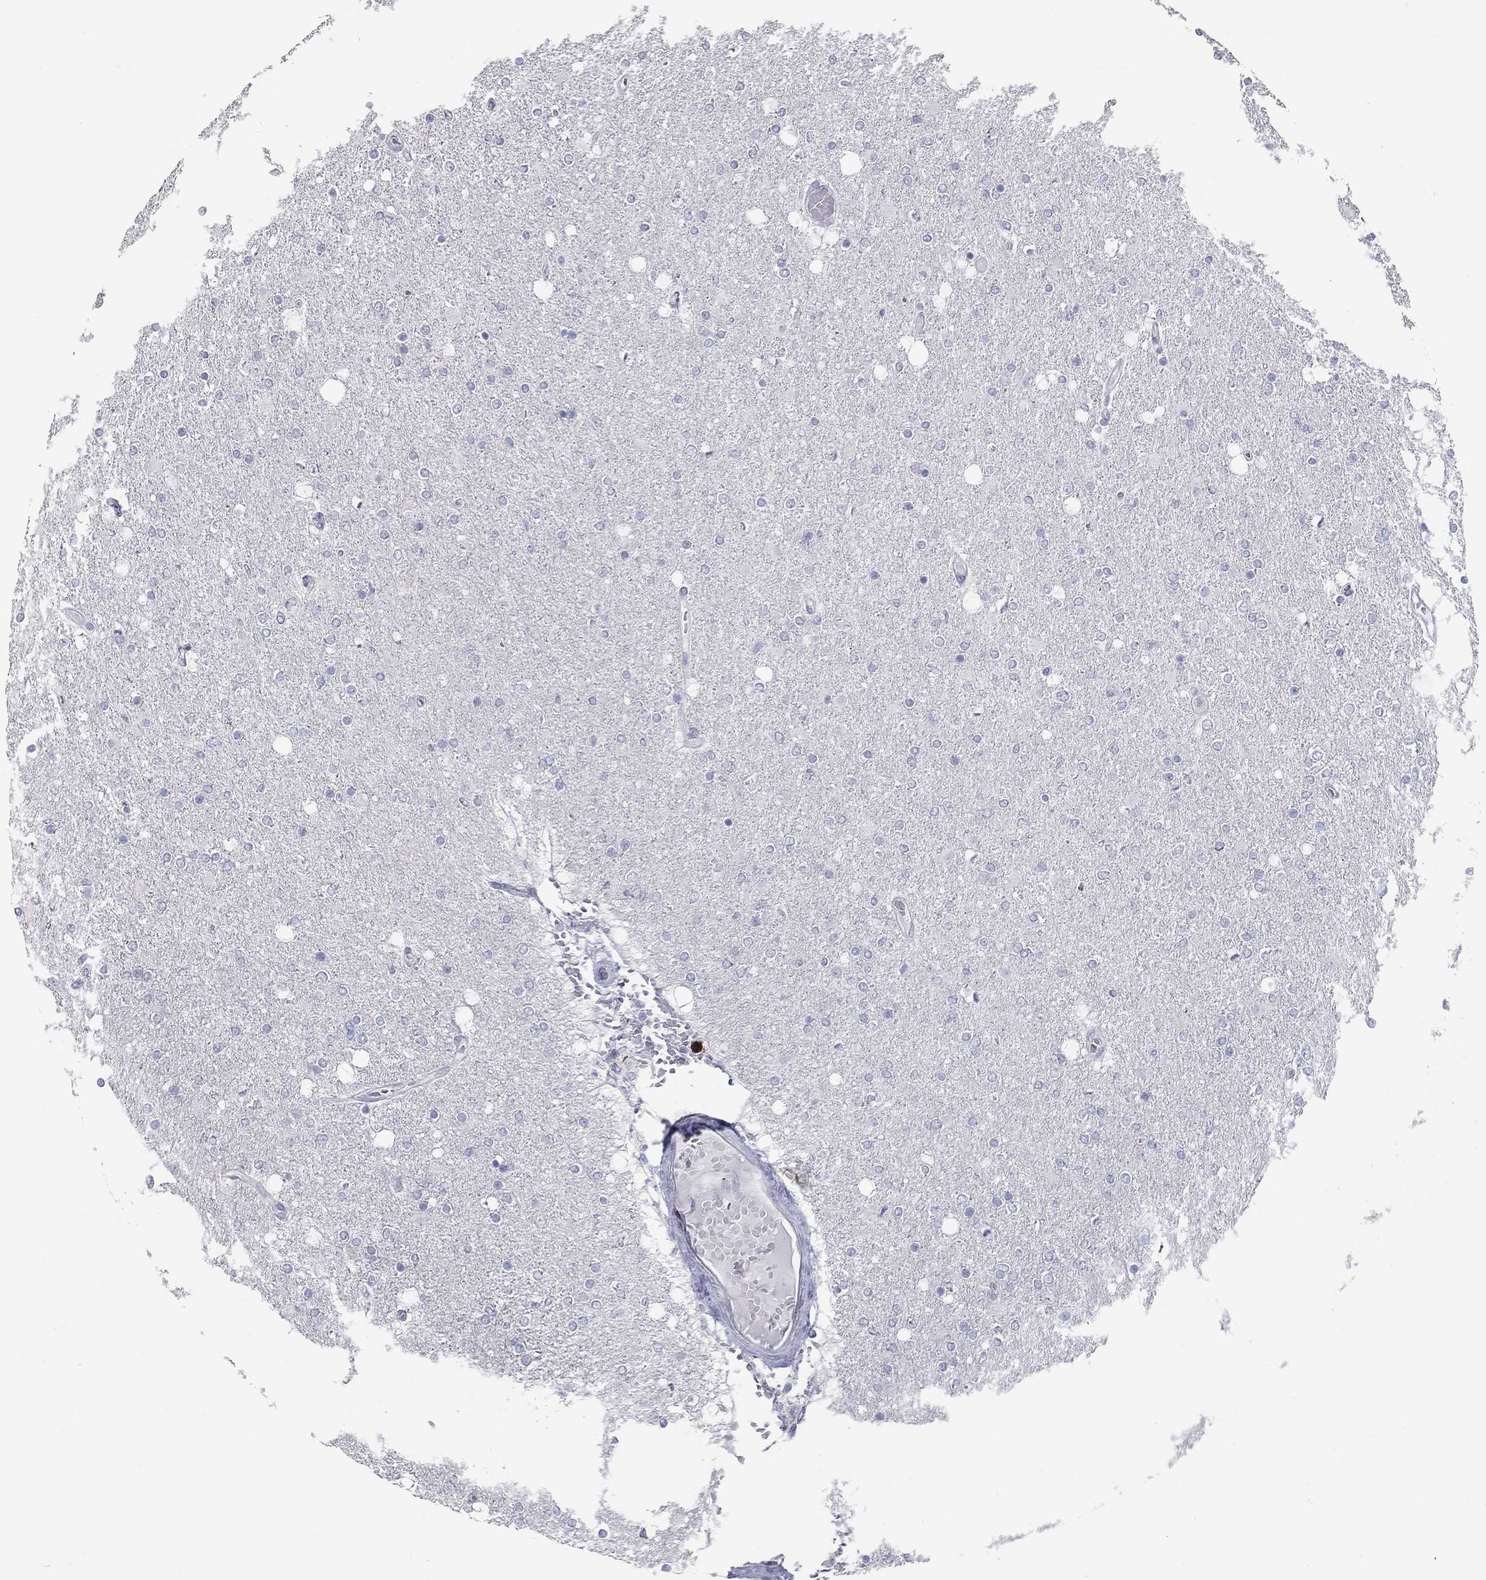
{"staining": {"intensity": "negative", "quantity": "none", "location": "none"}, "tissue": "glioma", "cell_type": "Tumor cells", "image_type": "cancer", "snomed": [{"axis": "morphology", "description": "Glioma, malignant, High grade"}, {"axis": "topography", "description": "Cerebral cortex"}], "caption": "There is no significant positivity in tumor cells of glioma.", "gene": "TAC1", "patient": {"sex": "male", "age": 70}}